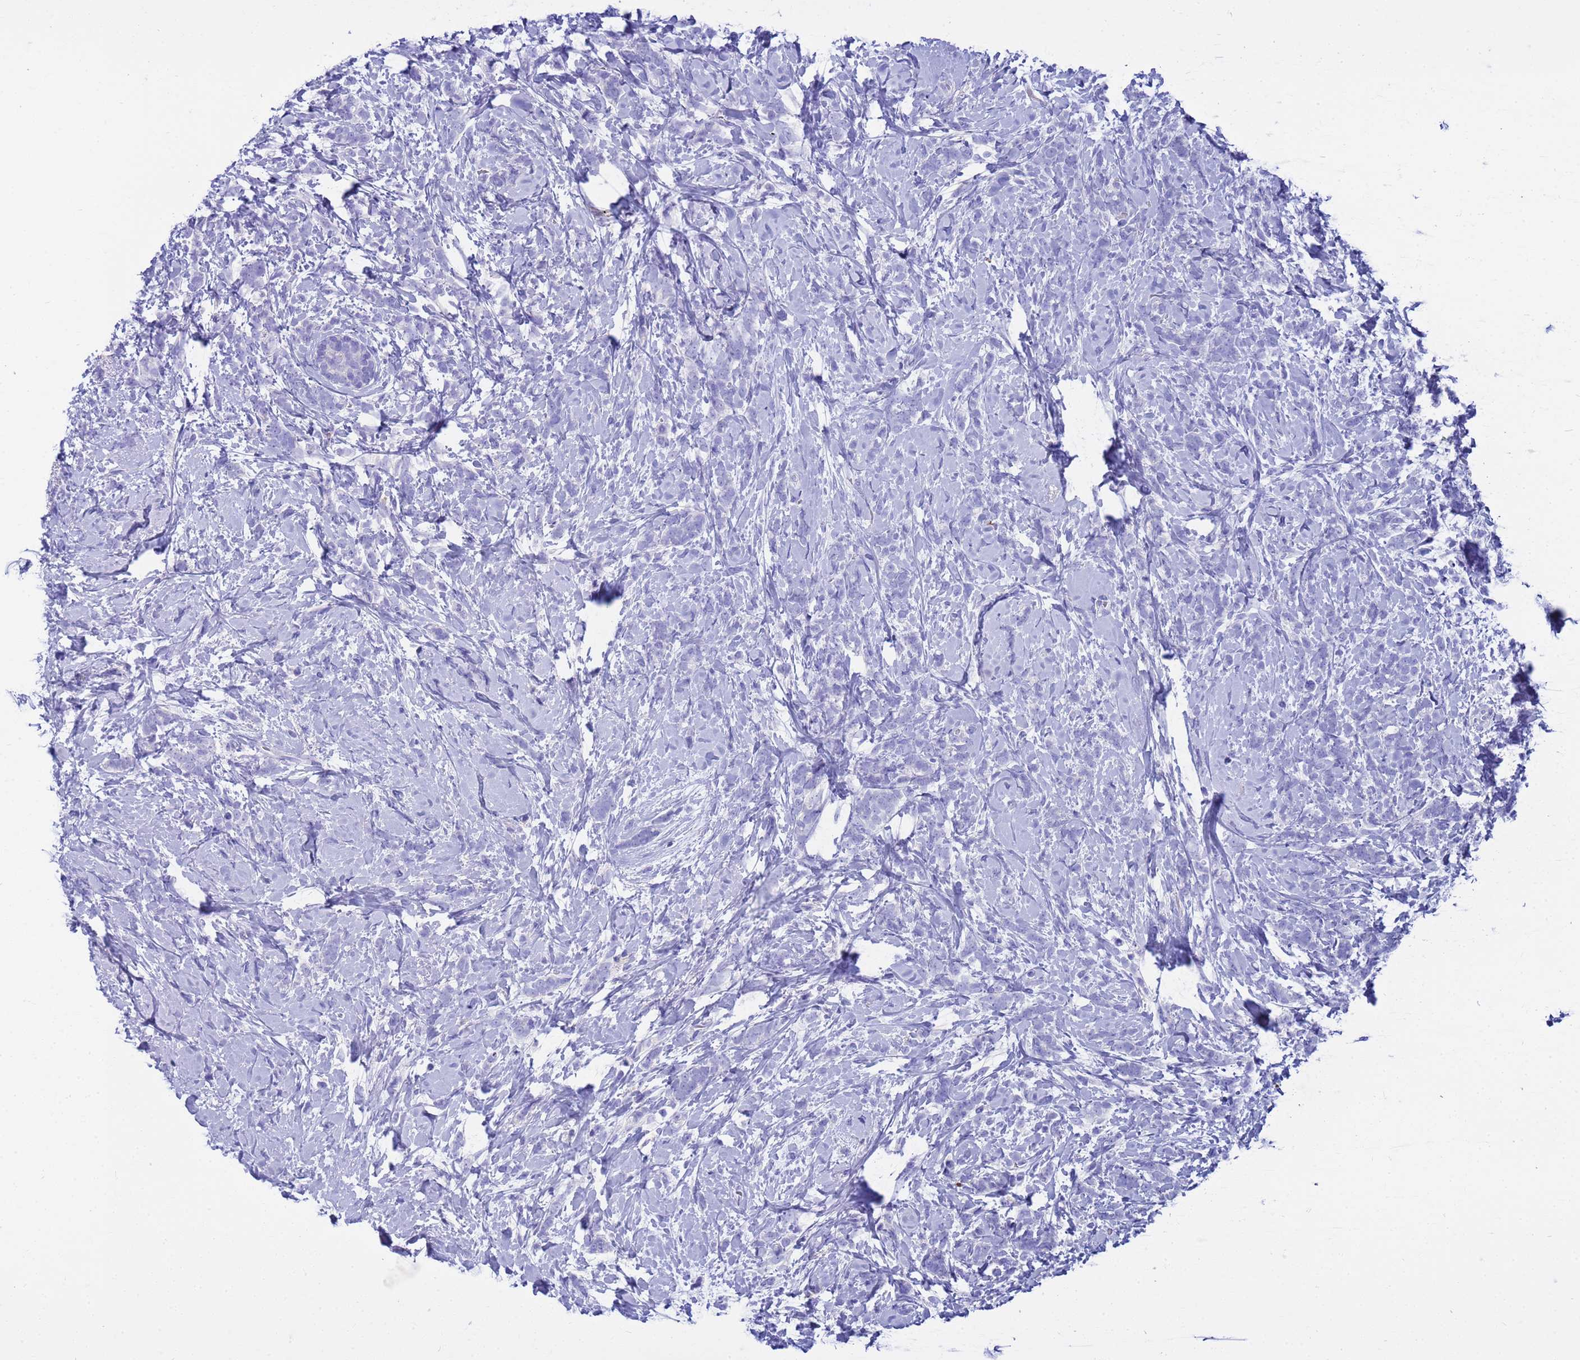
{"staining": {"intensity": "negative", "quantity": "none", "location": "none"}, "tissue": "breast cancer", "cell_type": "Tumor cells", "image_type": "cancer", "snomed": [{"axis": "morphology", "description": "Lobular carcinoma"}, {"axis": "topography", "description": "Breast"}], "caption": "A histopathology image of human lobular carcinoma (breast) is negative for staining in tumor cells. (Stains: DAB (3,3'-diaminobenzidine) immunohistochemistry with hematoxylin counter stain, Microscopy: brightfield microscopy at high magnification).", "gene": "SYCN", "patient": {"sex": "female", "age": 58}}